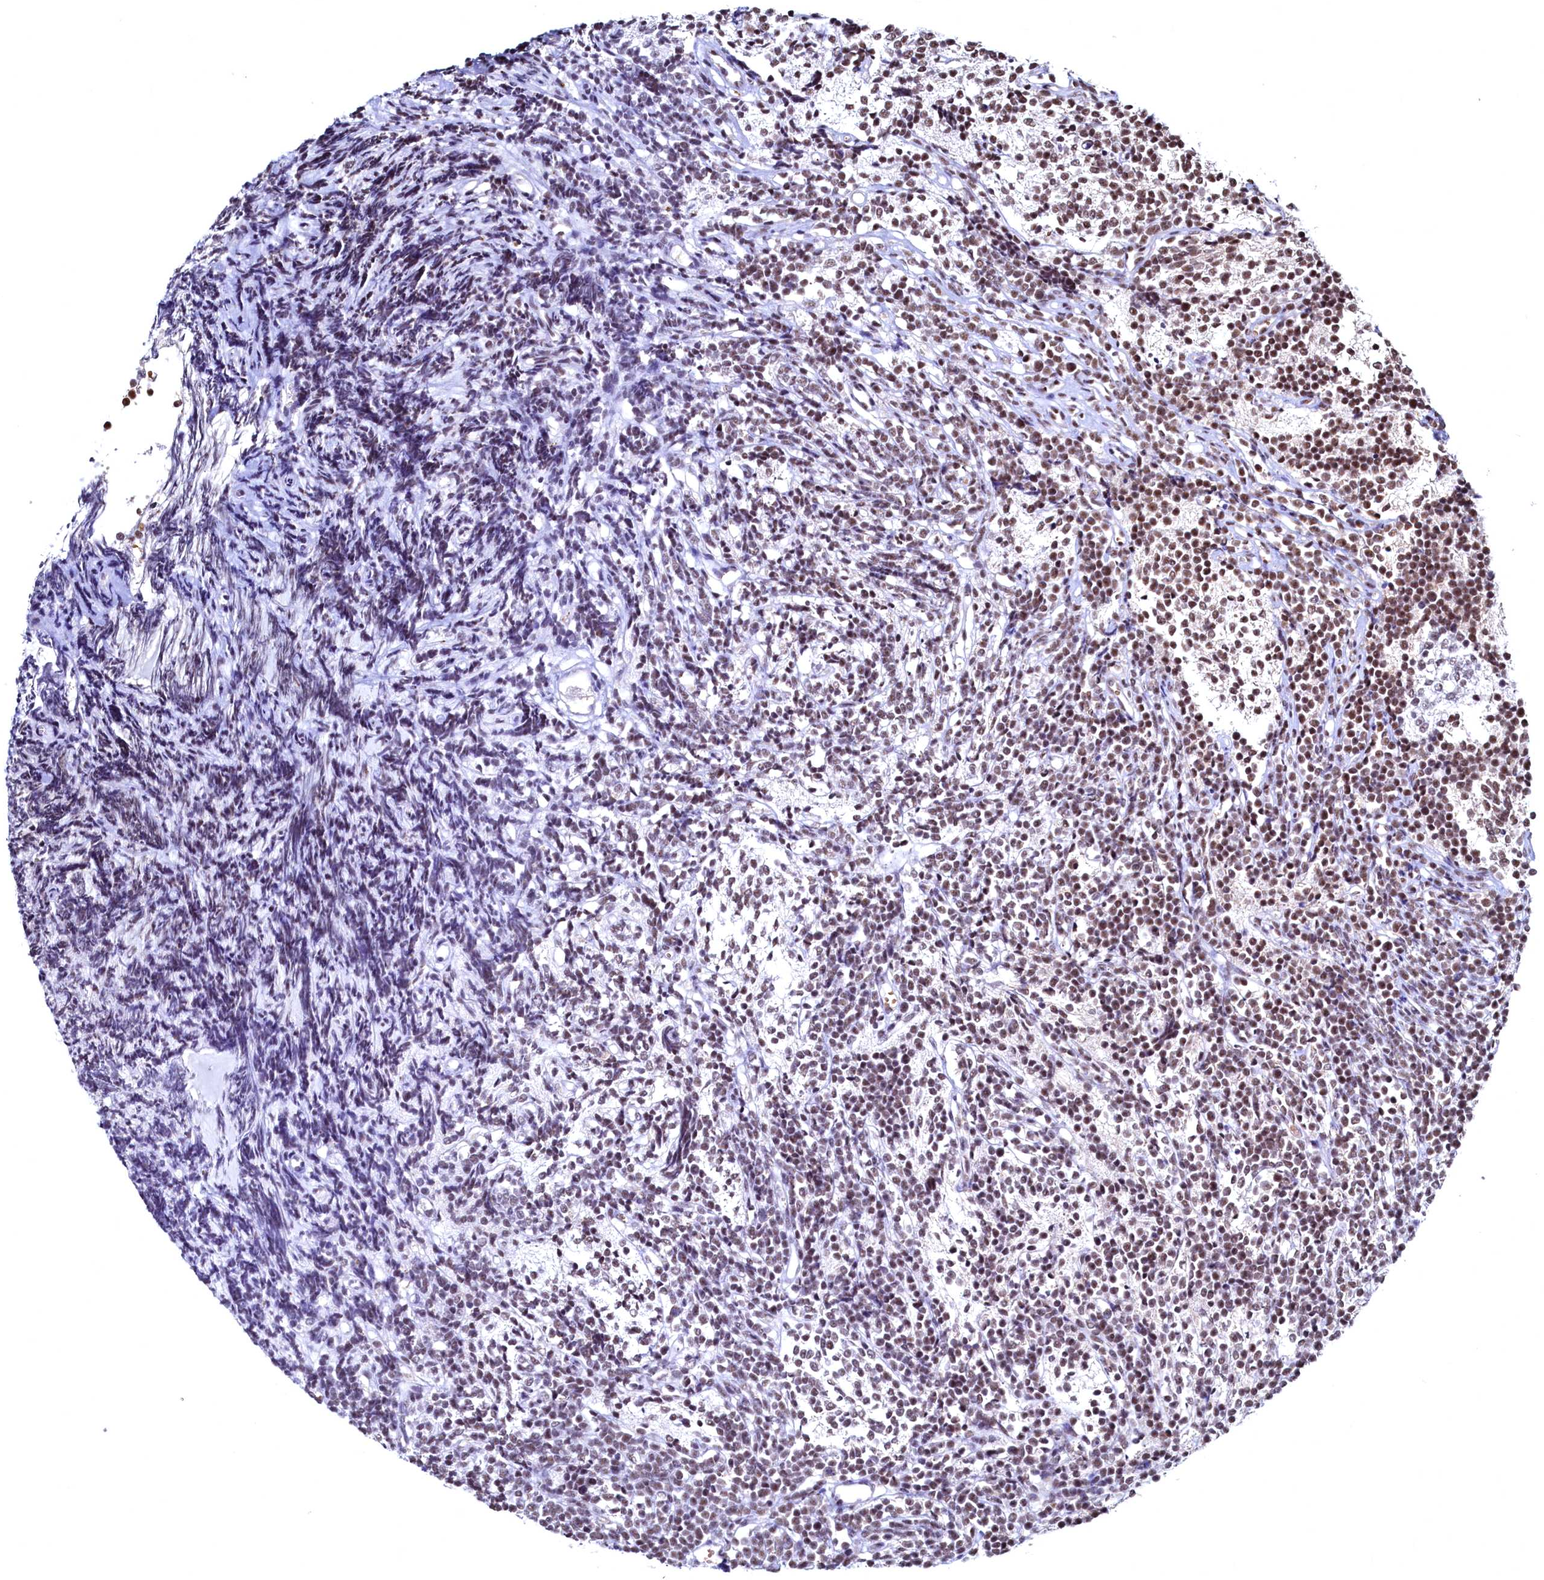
{"staining": {"intensity": "moderate", "quantity": "25%-75%", "location": "nuclear"}, "tissue": "glioma", "cell_type": "Tumor cells", "image_type": "cancer", "snomed": [{"axis": "morphology", "description": "Glioma, malignant, Low grade"}, {"axis": "topography", "description": "Brain"}], "caption": "An IHC histopathology image of tumor tissue is shown. Protein staining in brown labels moderate nuclear positivity in low-grade glioma (malignant) within tumor cells. Immunohistochemistry (ihc) stains the protein in brown and the nuclei are stained blue.", "gene": "RSRC2", "patient": {"sex": "female", "age": 1}}